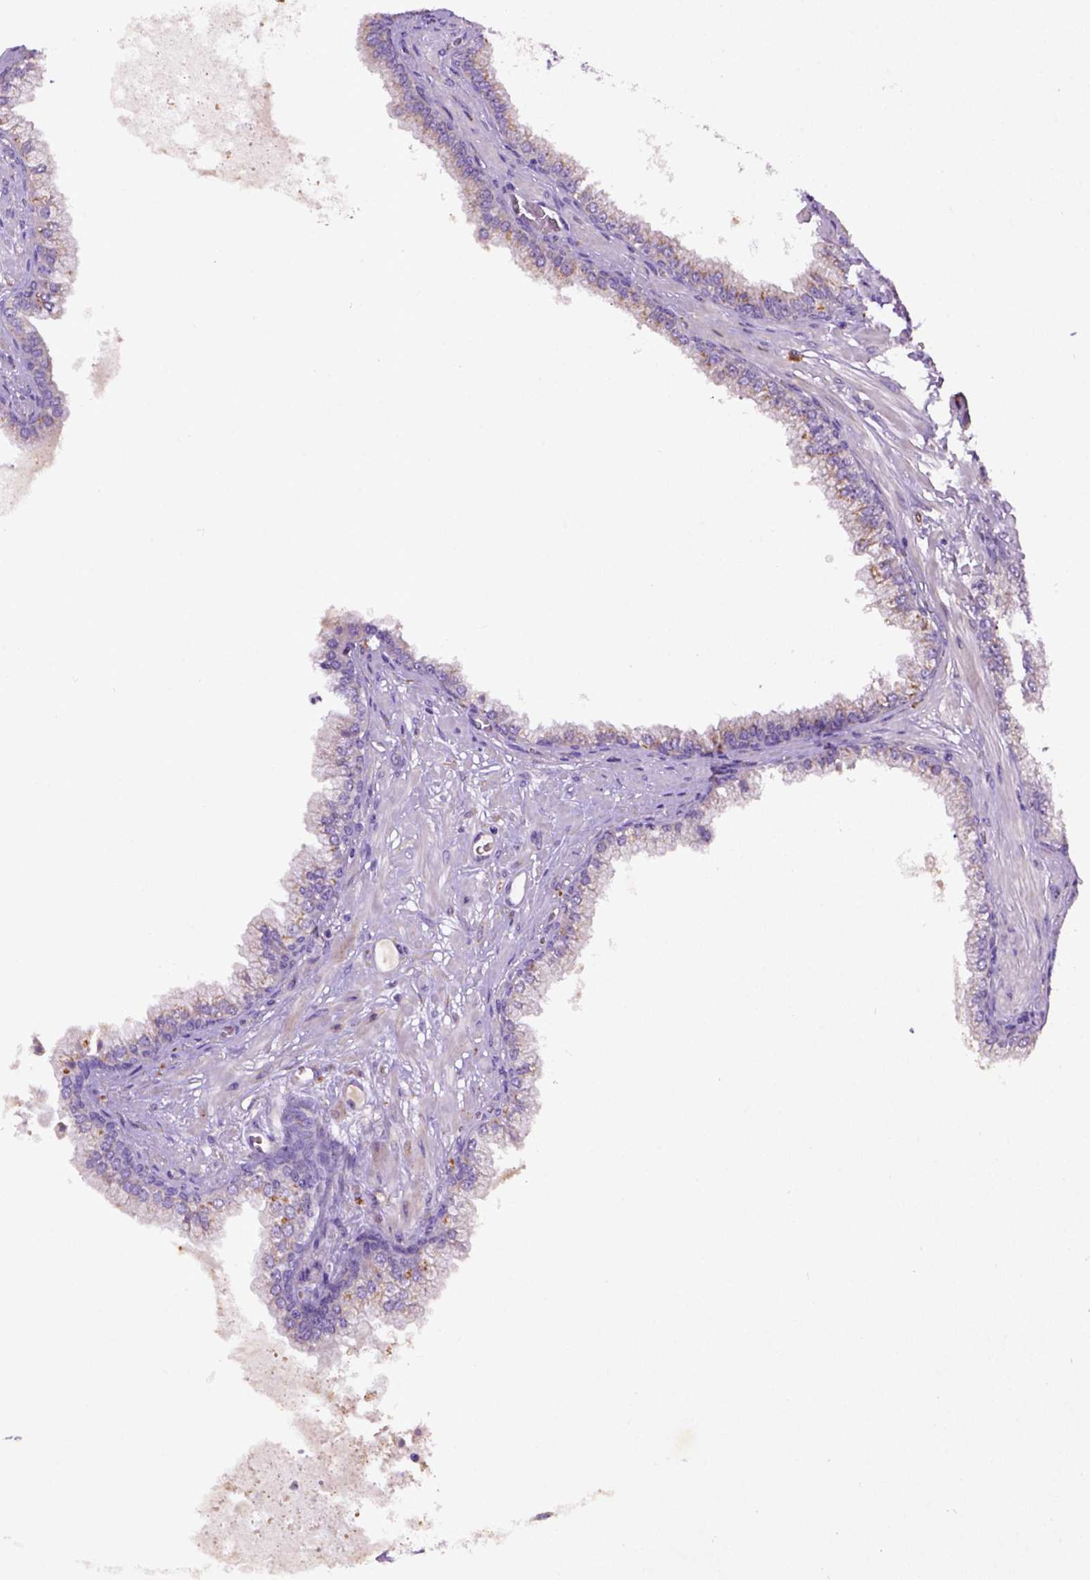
{"staining": {"intensity": "negative", "quantity": "none", "location": "none"}, "tissue": "prostate cancer", "cell_type": "Tumor cells", "image_type": "cancer", "snomed": [{"axis": "morphology", "description": "Adenocarcinoma, Low grade"}, {"axis": "topography", "description": "Prostate"}], "caption": "DAB (3,3'-diaminobenzidine) immunohistochemical staining of human adenocarcinoma (low-grade) (prostate) shows no significant staining in tumor cells.", "gene": "DEPDC1B", "patient": {"sex": "male", "age": 64}}